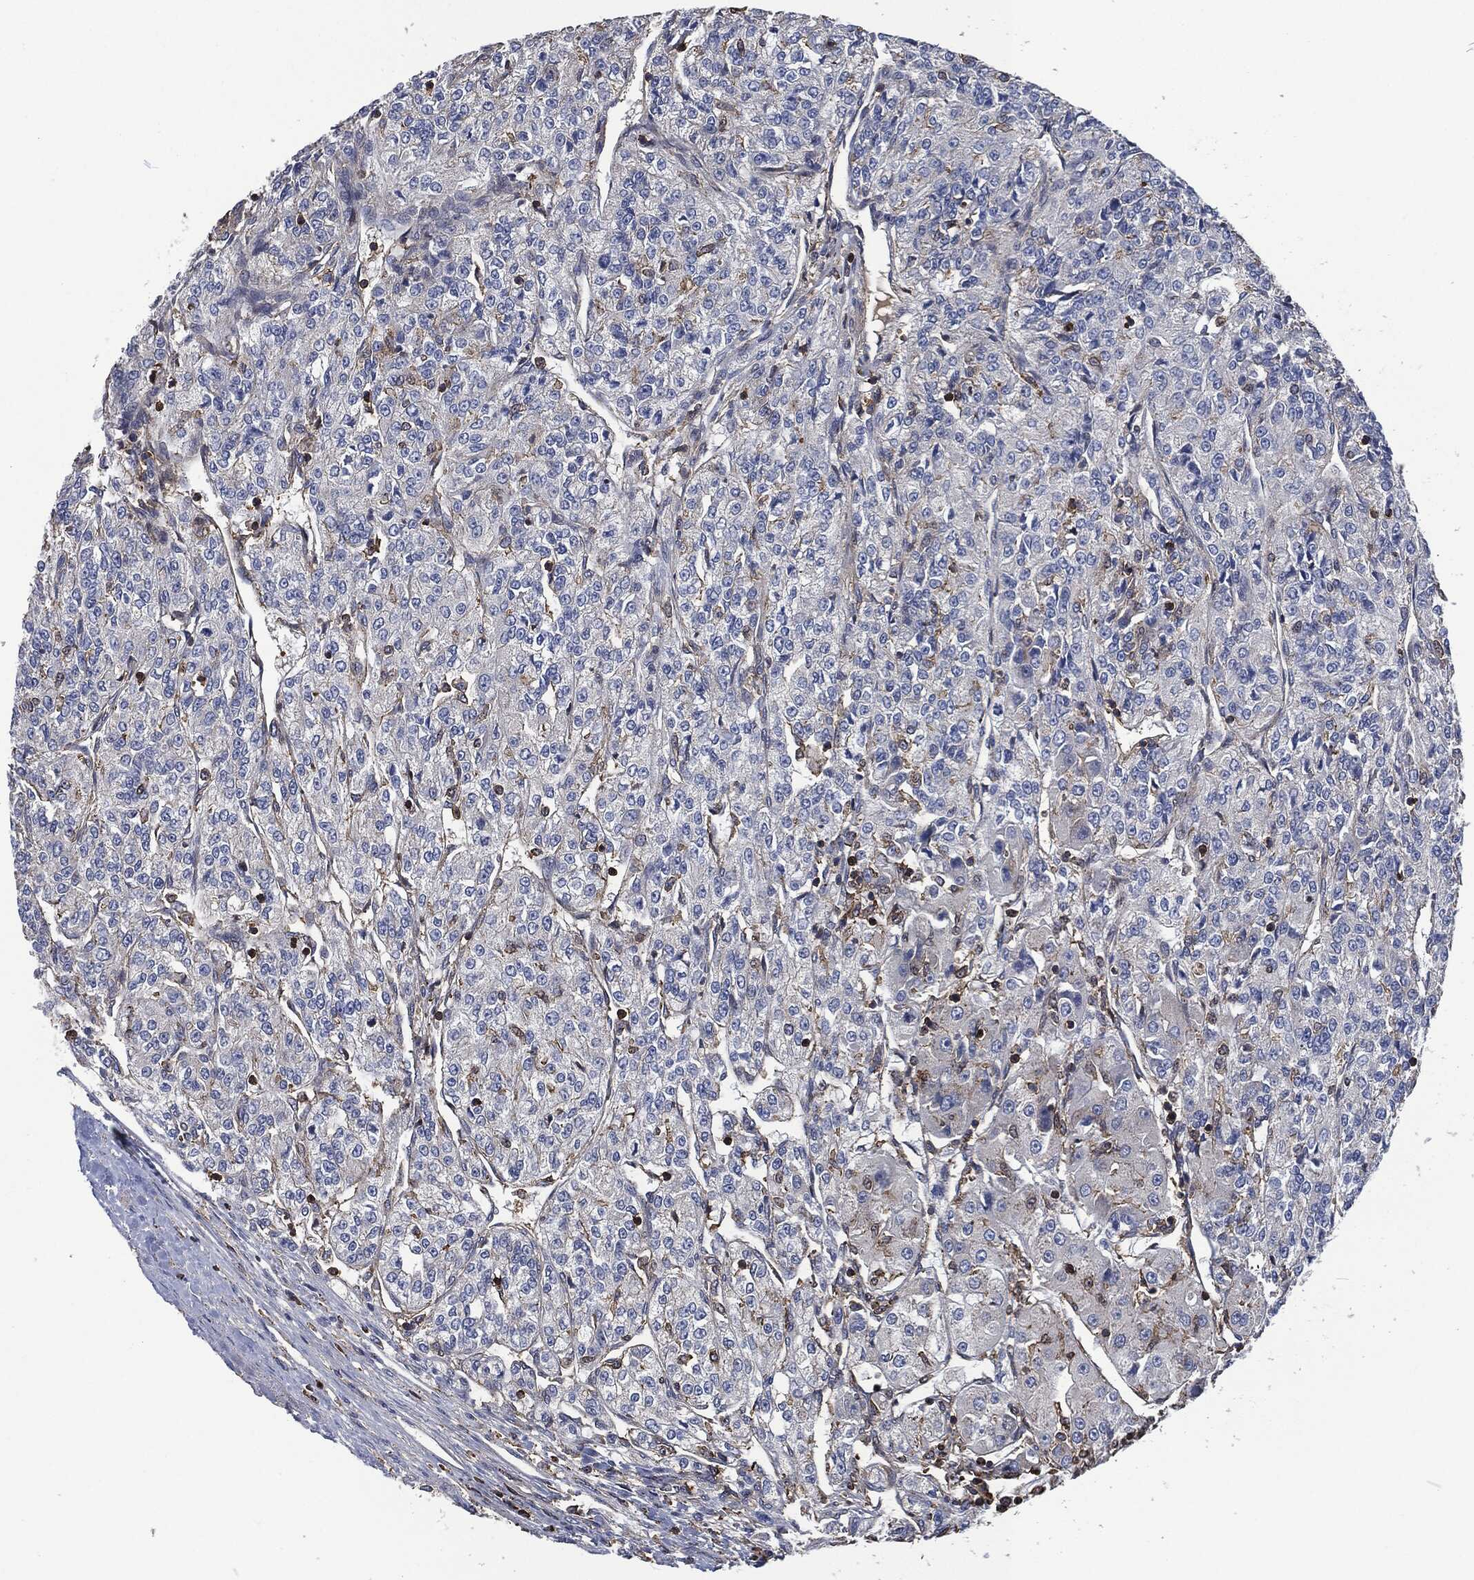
{"staining": {"intensity": "negative", "quantity": "none", "location": "none"}, "tissue": "renal cancer", "cell_type": "Tumor cells", "image_type": "cancer", "snomed": [{"axis": "morphology", "description": "Adenocarcinoma, NOS"}, {"axis": "topography", "description": "Kidney"}], "caption": "Immunohistochemical staining of human adenocarcinoma (renal) demonstrates no significant expression in tumor cells.", "gene": "LGALS9", "patient": {"sex": "female", "age": 63}}